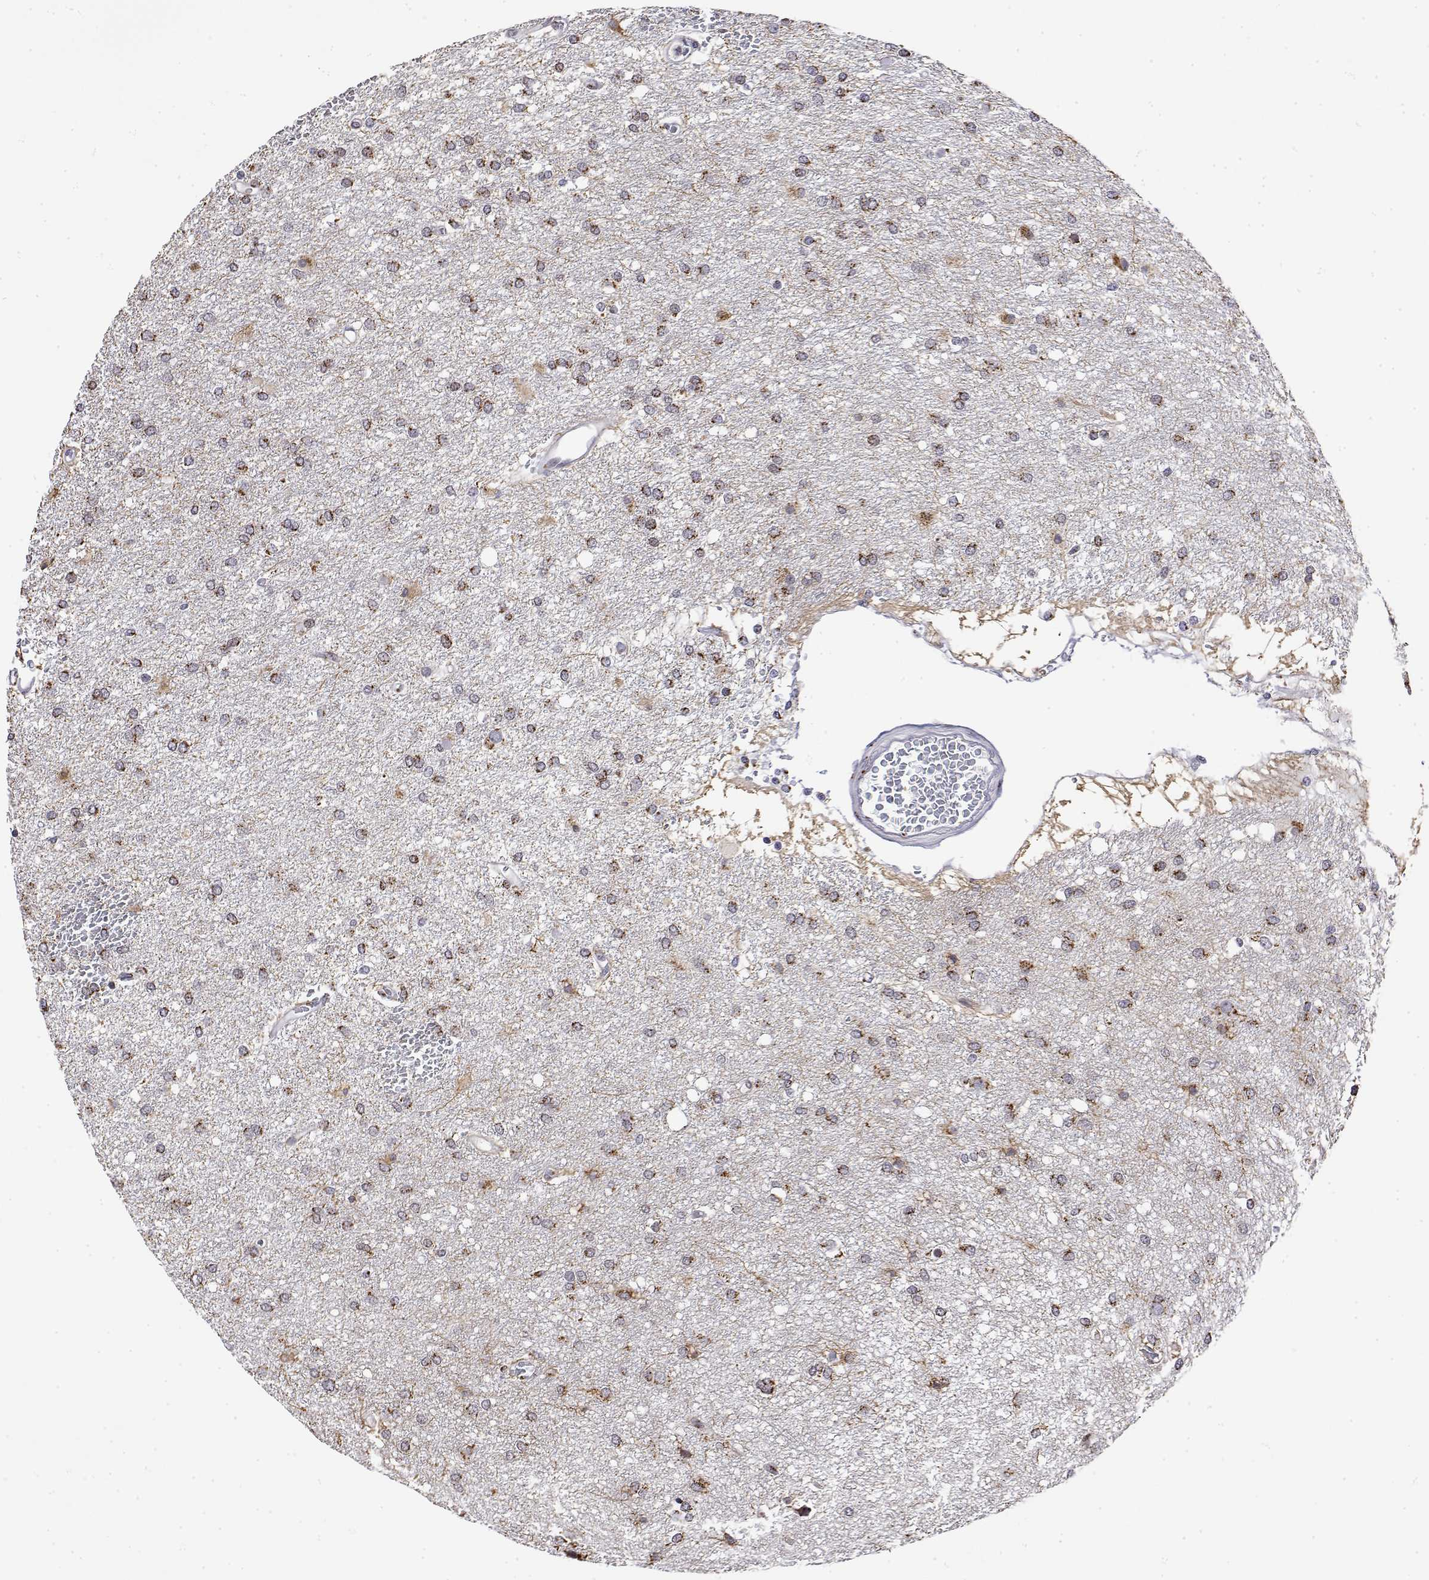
{"staining": {"intensity": "moderate", "quantity": "25%-75%", "location": "cytoplasmic/membranous"}, "tissue": "glioma", "cell_type": "Tumor cells", "image_type": "cancer", "snomed": [{"axis": "morphology", "description": "Glioma, malignant, High grade"}, {"axis": "topography", "description": "Brain"}], "caption": "The immunohistochemical stain highlights moderate cytoplasmic/membranous positivity in tumor cells of glioma tissue.", "gene": "YIPF3", "patient": {"sex": "female", "age": 61}}